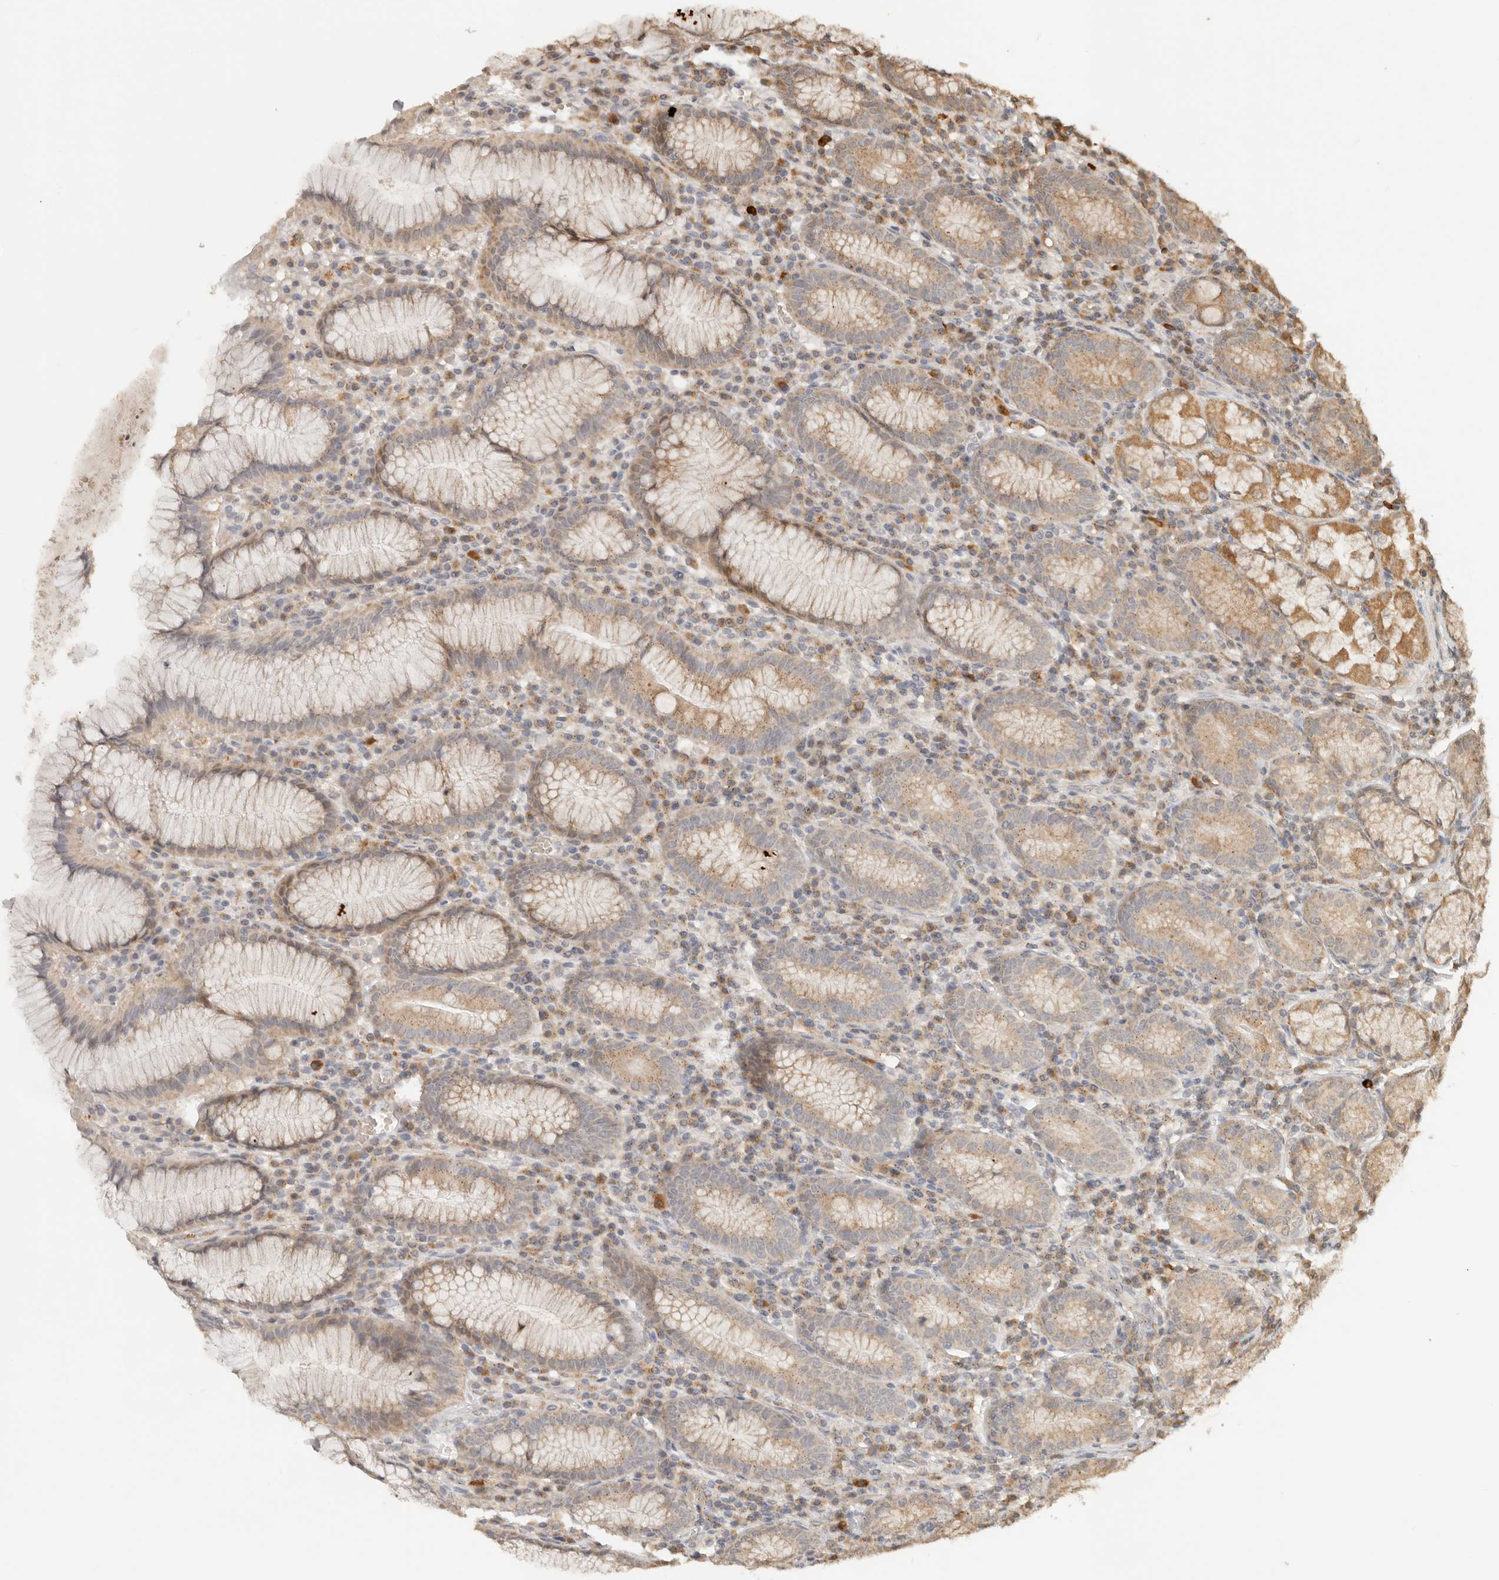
{"staining": {"intensity": "moderate", "quantity": ">75%", "location": "cytoplasmic/membranous"}, "tissue": "stomach", "cell_type": "Glandular cells", "image_type": "normal", "snomed": [{"axis": "morphology", "description": "Normal tissue, NOS"}, {"axis": "topography", "description": "Stomach"}], "caption": "This is an image of IHC staining of benign stomach, which shows moderate staining in the cytoplasmic/membranous of glandular cells.", "gene": "LMO4", "patient": {"sex": "male", "age": 55}}